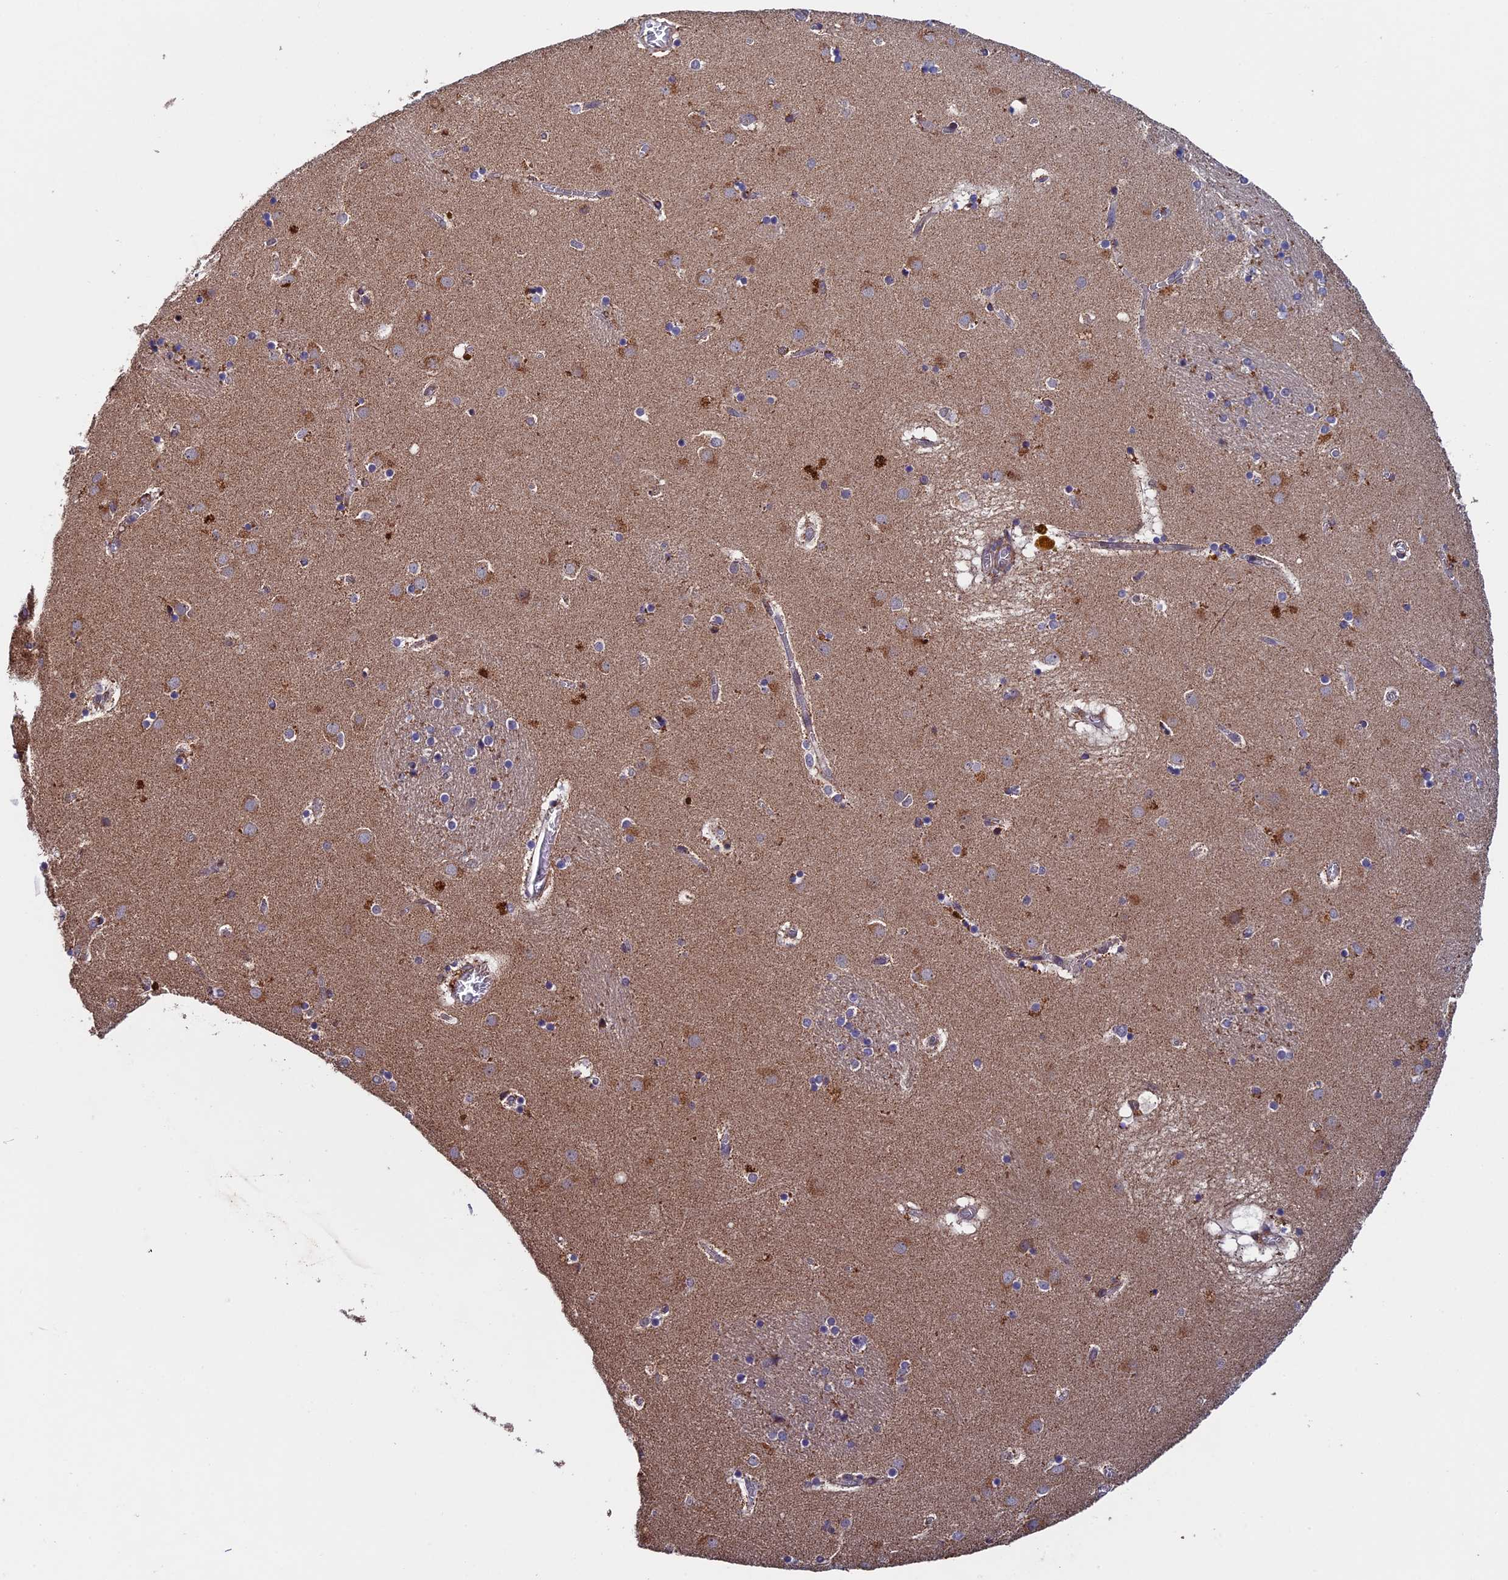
{"staining": {"intensity": "negative", "quantity": "none", "location": "none"}, "tissue": "caudate", "cell_type": "Glial cells", "image_type": "normal", "snomed": [{"axis": "morphology", "description": "Normal tissue, NOS"}, {"axis": "topography", "description": "Lateral ventricle wall"}], "caption": "IHC micrograph of unremarkable caudate: human caudate stained with DAB (3,3'-diaminobenzidine) reveals no significant protein expression in glial cells.", "gene": "RNF17", "patient": {"sex": "male", "age": 70}}